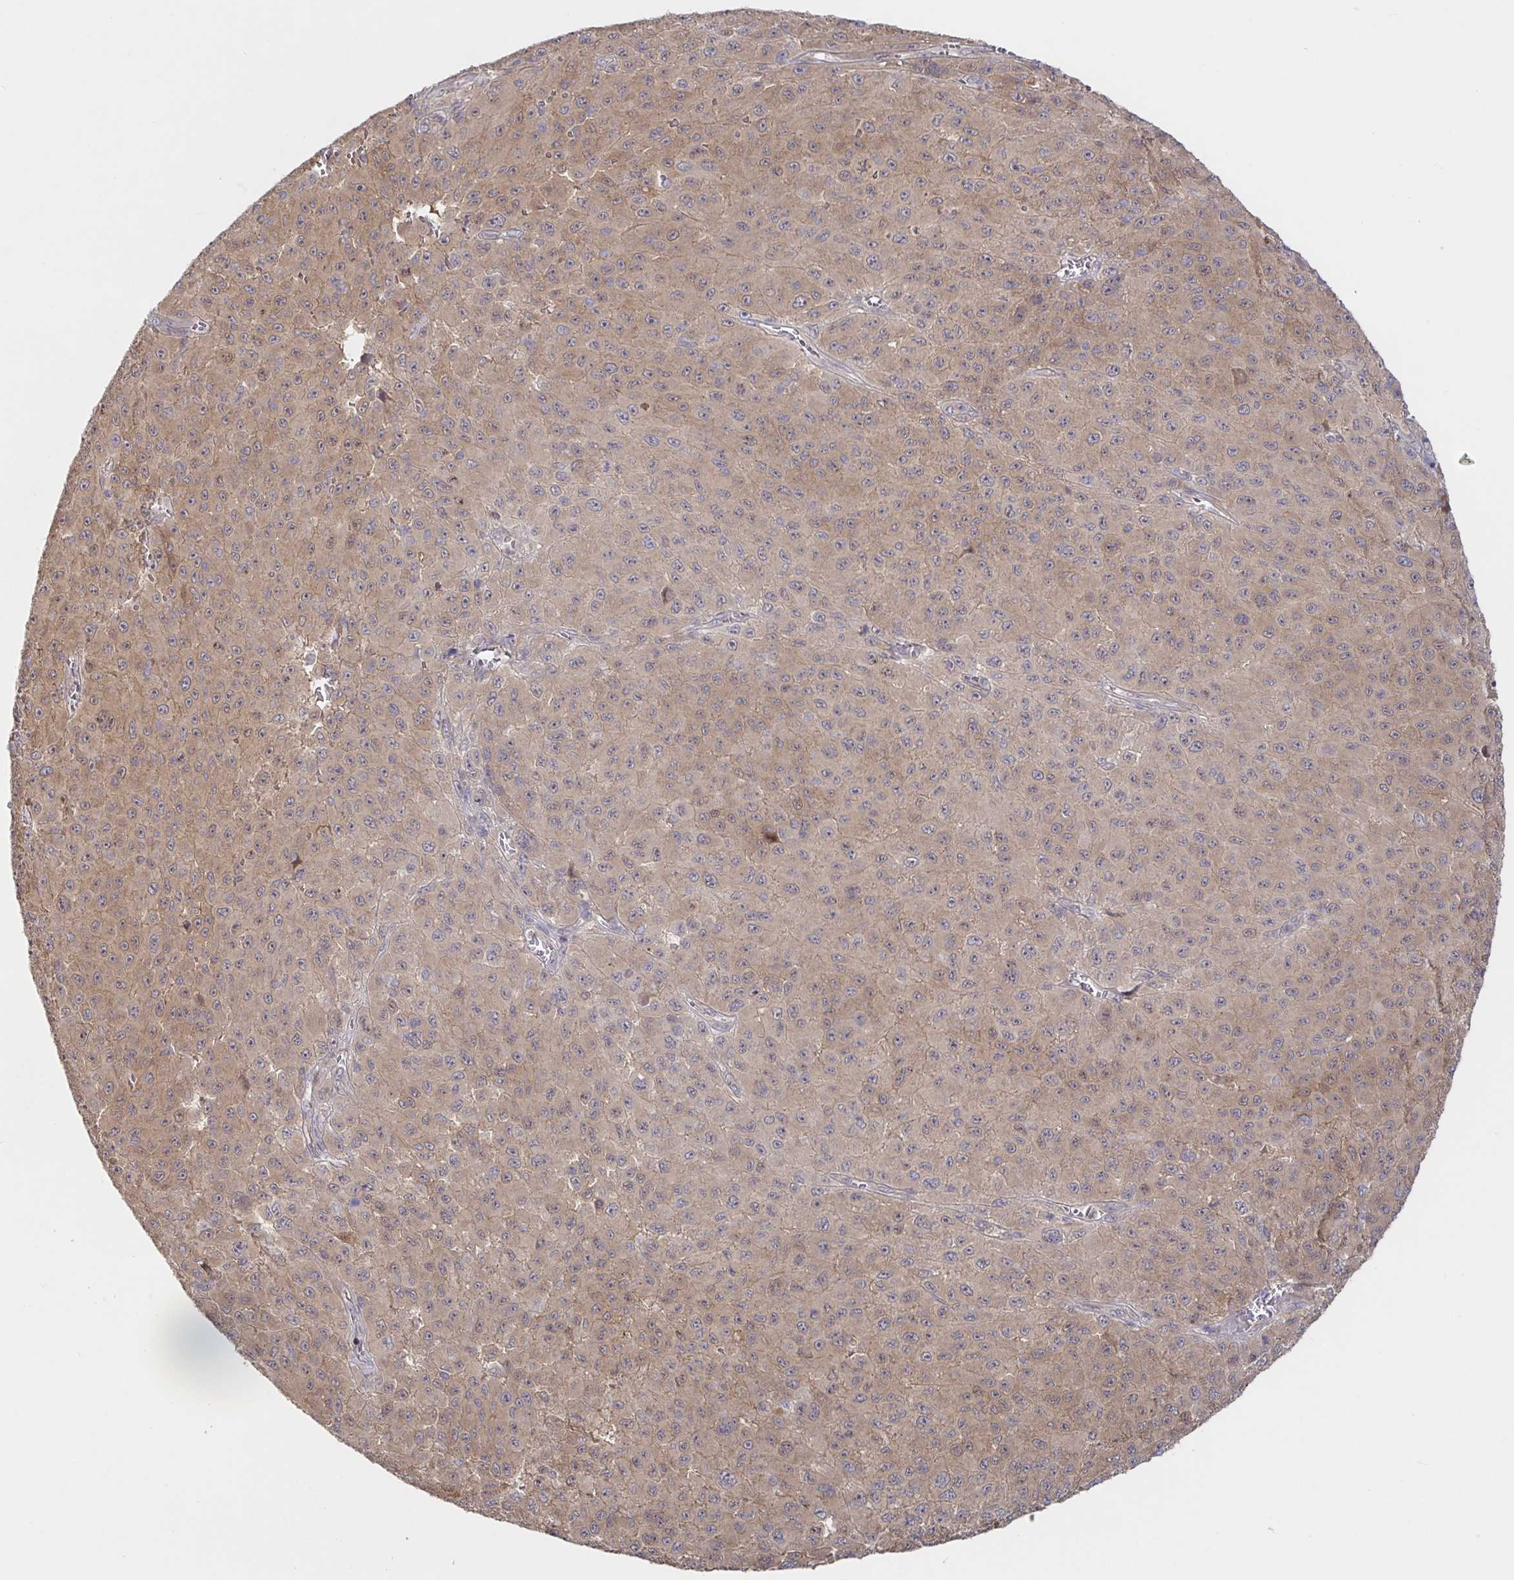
{"staining": {"intensity": "moderate", "quantity": ">75%", "location": "cytoplasmic/membranous"}, "tissue": "melanoma", "cell_type": "Tumor cells", "image_type": "cancer", "snomed": [{"axis": "morphology", "description": "Malignant melanoma, NOS"}, {"axis": "topography", "description": "Skin"}], "caption": "Approximately >75% of tumor cells in human melanoma reveal moderate cytoplasmic/membranous protein positivity as visualized by brown immunohistochemical staining.", "gene": "AACS", "patient": {"sex": "male", "age": 73}}